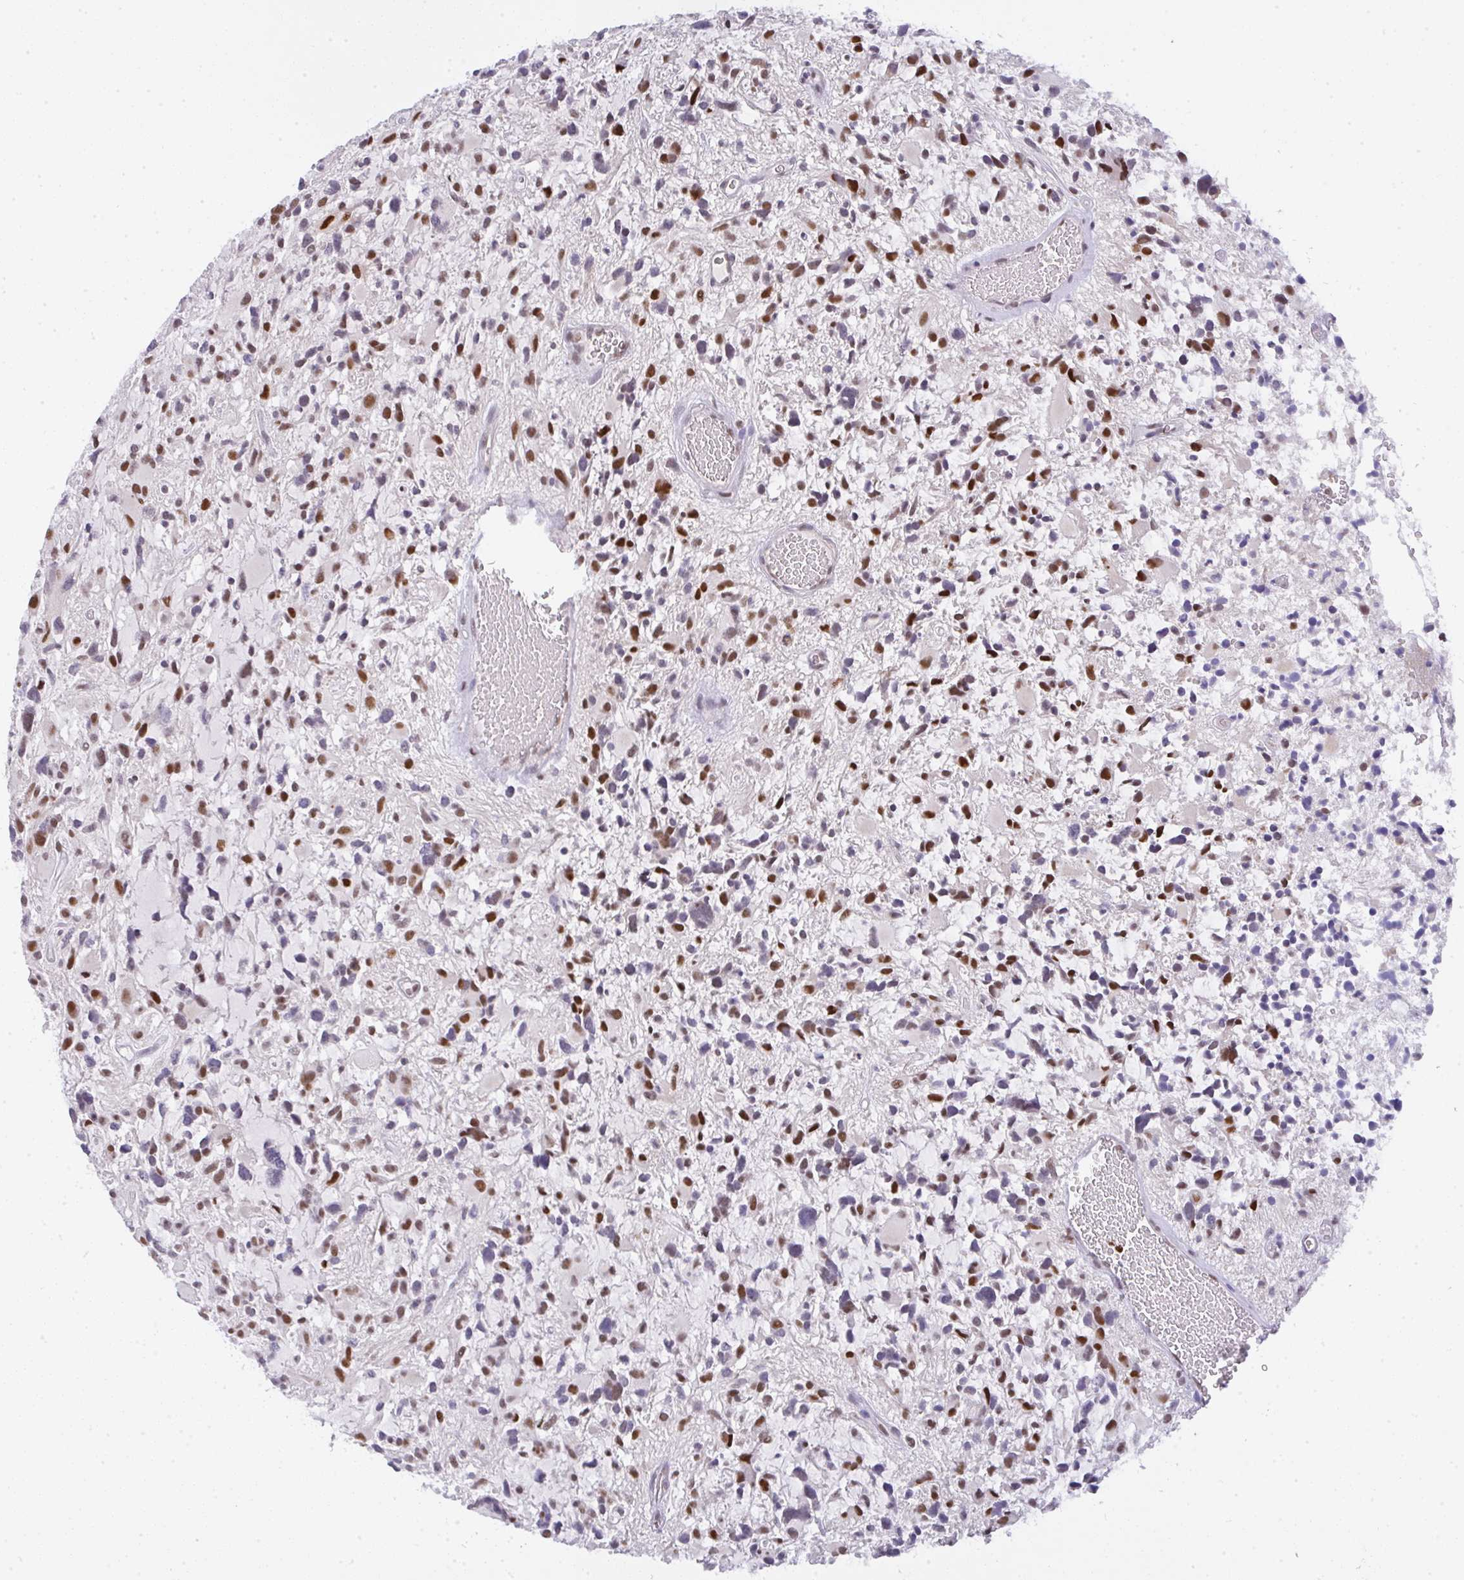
{"staining": {"intensity": "moderate", "quantity": "25%-75%", "location": "nuclear"}, "tissue": "glioma", "cell_type": "Tumor cells", "image_type": "cancer", "snomed": [{"axis": "morphology", "description": "Glioma, malignant, High grade"}, {"axis": "topography", "description": "Brain"}], "caption": "Protein expression analysis of high-grade glioma (malignant) displays moderate nuclear staining in about 25%-75% of tumor cells. (Brightfield microscopy of DAB IHC at high magnification).", "gene": "BBX", "patient": {"sex": "female", "age": 11}}